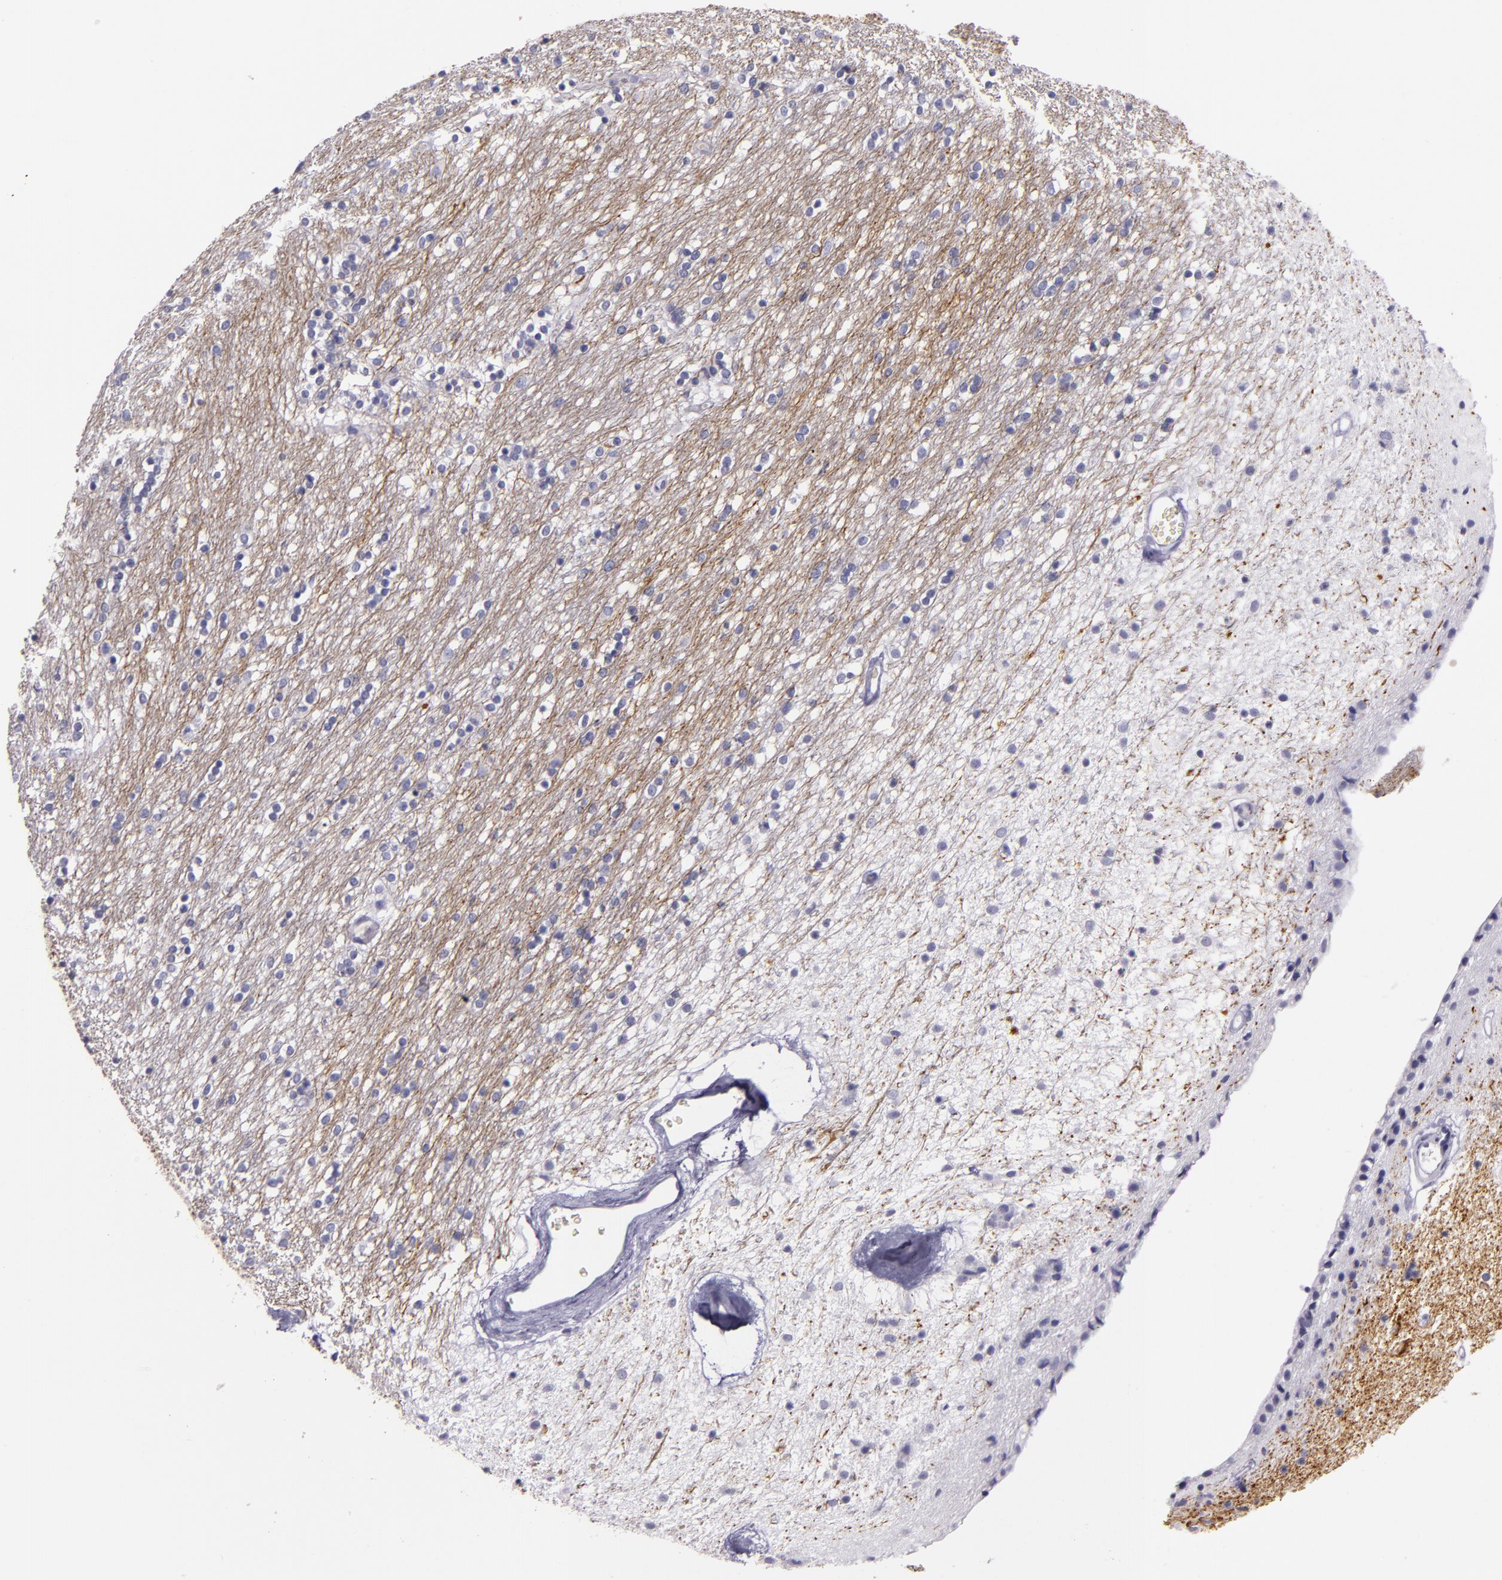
{"staining": {"intensity": "negative", "quantity": "none", "location": "none"}, "tissue": "caudate", "cell_type": "Glial cells", "image_type": "normal", "snomed": [{"axis": "morphology", "description": "Normal tissue, NOS"}, {"axis": "topography", "description": "Lateral ventricle wall"}], "caption": "Immunohistochemistry histopathology image of normal caudate: human caudate stained with DAB (3,3'-diaminobenzidine) reveals no significant protein expression in glial cells. (DAB (3,3'-diaminobenzidine) immunohistochemistry (IHC), high magnification).", "gene": "INA", "patient": {"sex": "female", "age": 54}}